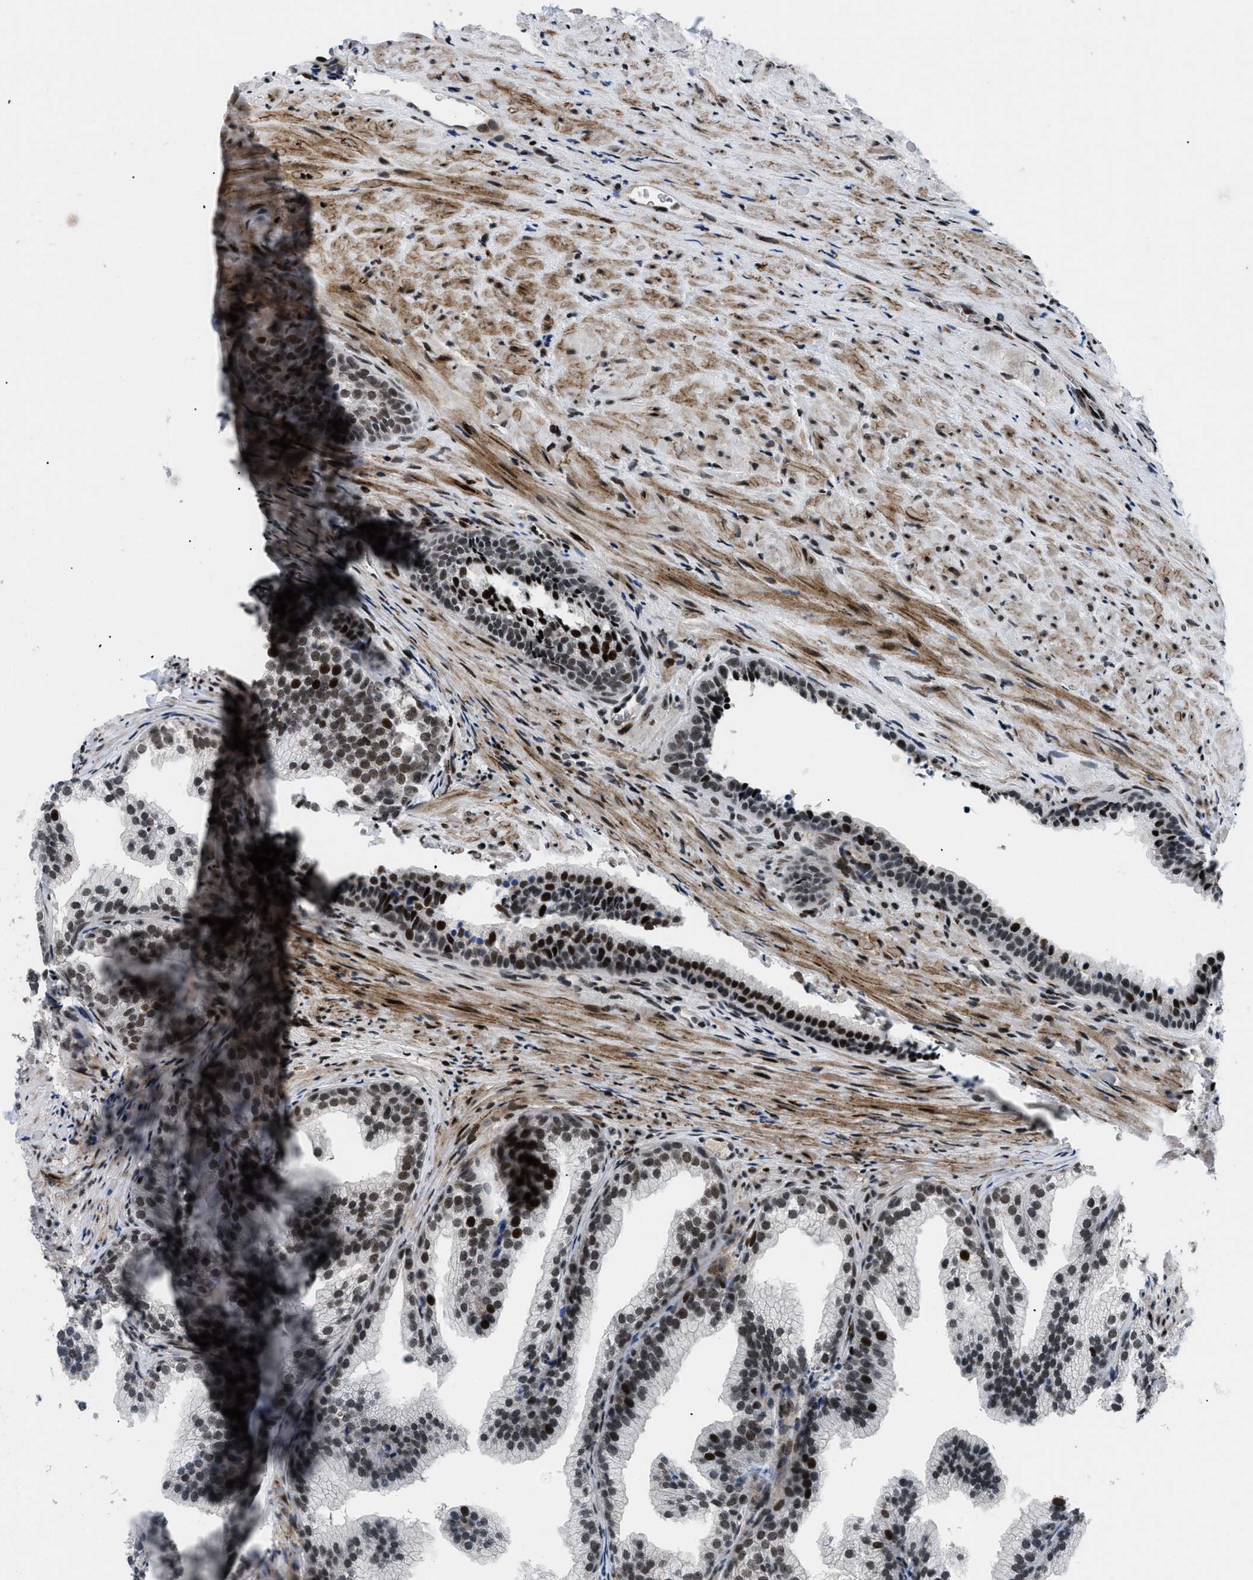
{"staining": {"intensity": "strong", "quantity": ">75%", "location": "nuclear"}, "tissue": "prostate", "cell_type": "Glandular cells", "image_type": "normal", "snomed": [{"axis": "morphology", "description": "Normal tissue, NOS"}, {"axis": "topography", "description": "Prostate"}], "caption": "Protein staining exhibits strong nuclear positivity in approximately >75% of glandular cells in normal prostate. Using DAB (3,3'-diaminobenzidine) (brown) and hematoxylin (blue) stains, captured at high magnification using brightfield microscopy.", "gene": "SMARCB1", "patient": {"sex": "male", "age": 76}}